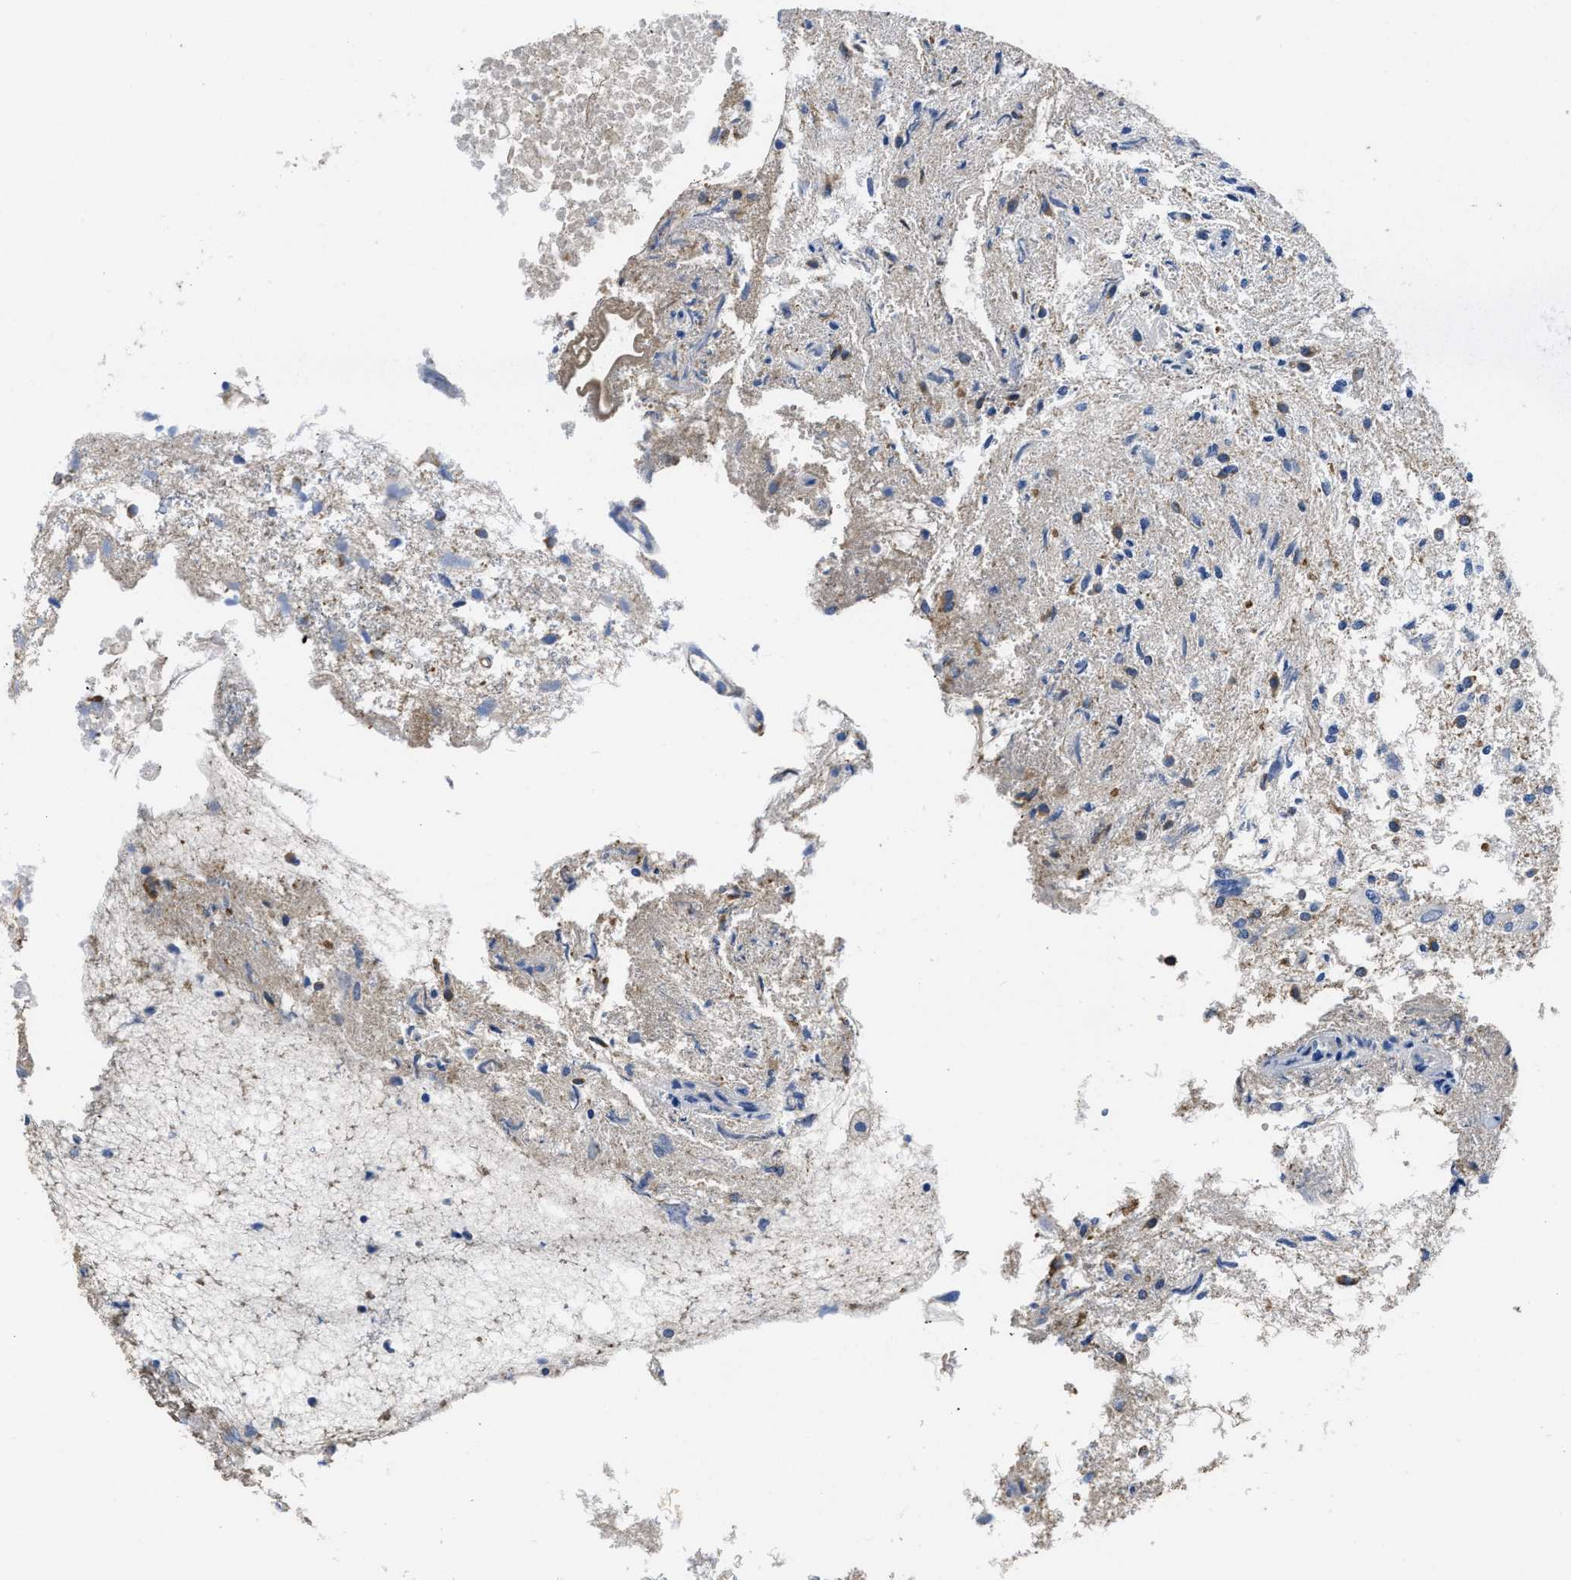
{"staining": {"intensity": "negative", "quantity": "none", "location": "none"}, "tissue": "glioma", "cell_type": "Tumor cells", "image_type": "cancer", "snomed": [{"axis": "morphology", "description": "Glioma, malignant, High grade"}, {"axis": "topography", "description": "Brain"}], "caption": "A high-resolution micrograph shows immunohistochemistry (IHC) staining of malignant glioma (high-grade), which reveals no significant expression in tumor cells.", "gene": "USP4", "patient": {"sex": "female", "age": 59}}